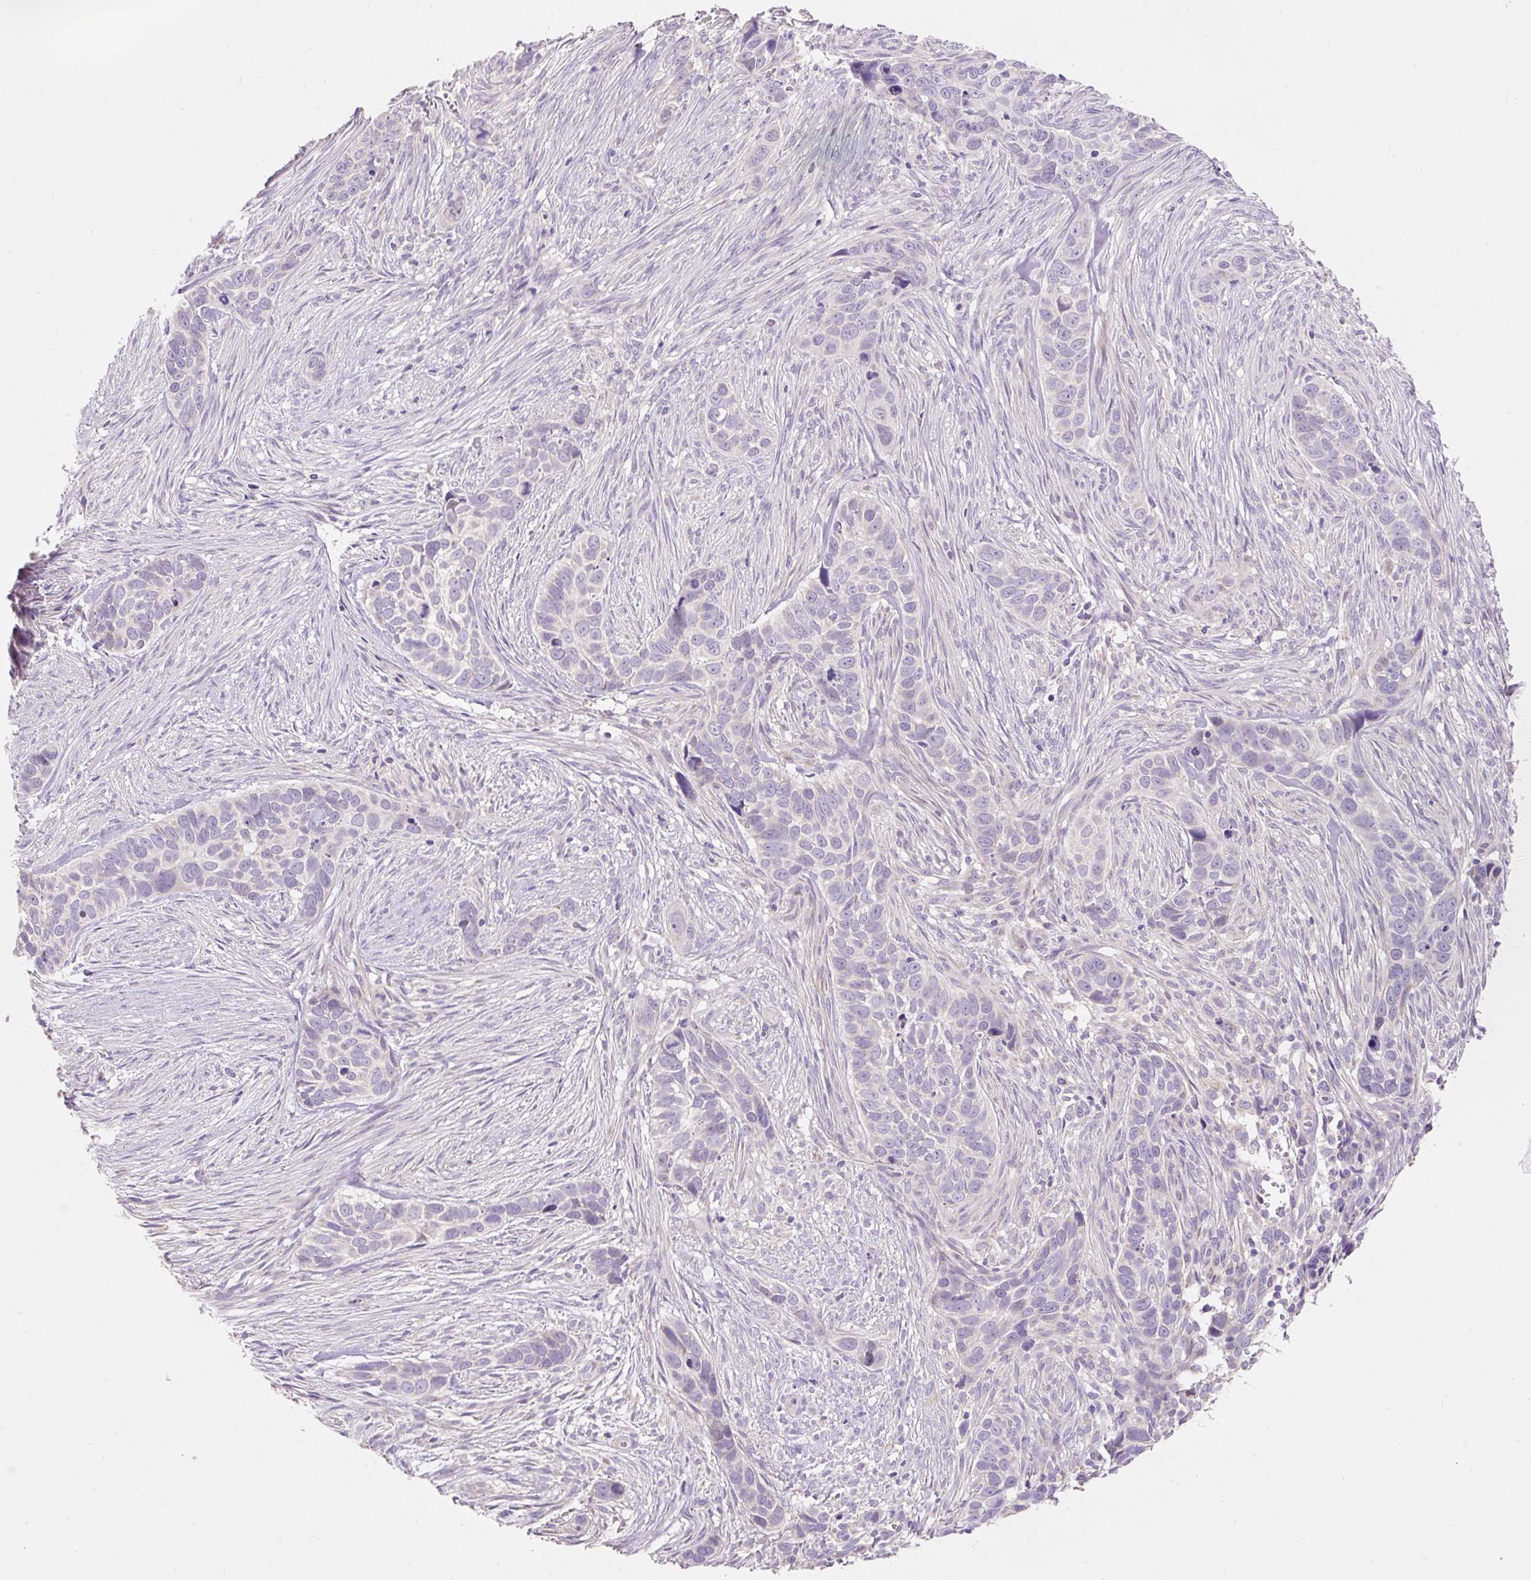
{"staining": {"intensity": "negative", "quantity": "none", "location": "none"}, "tissue": "skin cancer", "cell_type": "Tumor cells", "image_type": "cancer", "snomed": [{"axis": "morphology", "description": "Basal cell carcinoma"}, {"axis": "topography", "description": "Skin"}], "caption": "Immunohistochemistry (IHC) of human skin basal cell carcinoma reveals no expression in tumor cells.", "gene": "PMAIP1", "patient": {"sex": "female", "age": 82}}